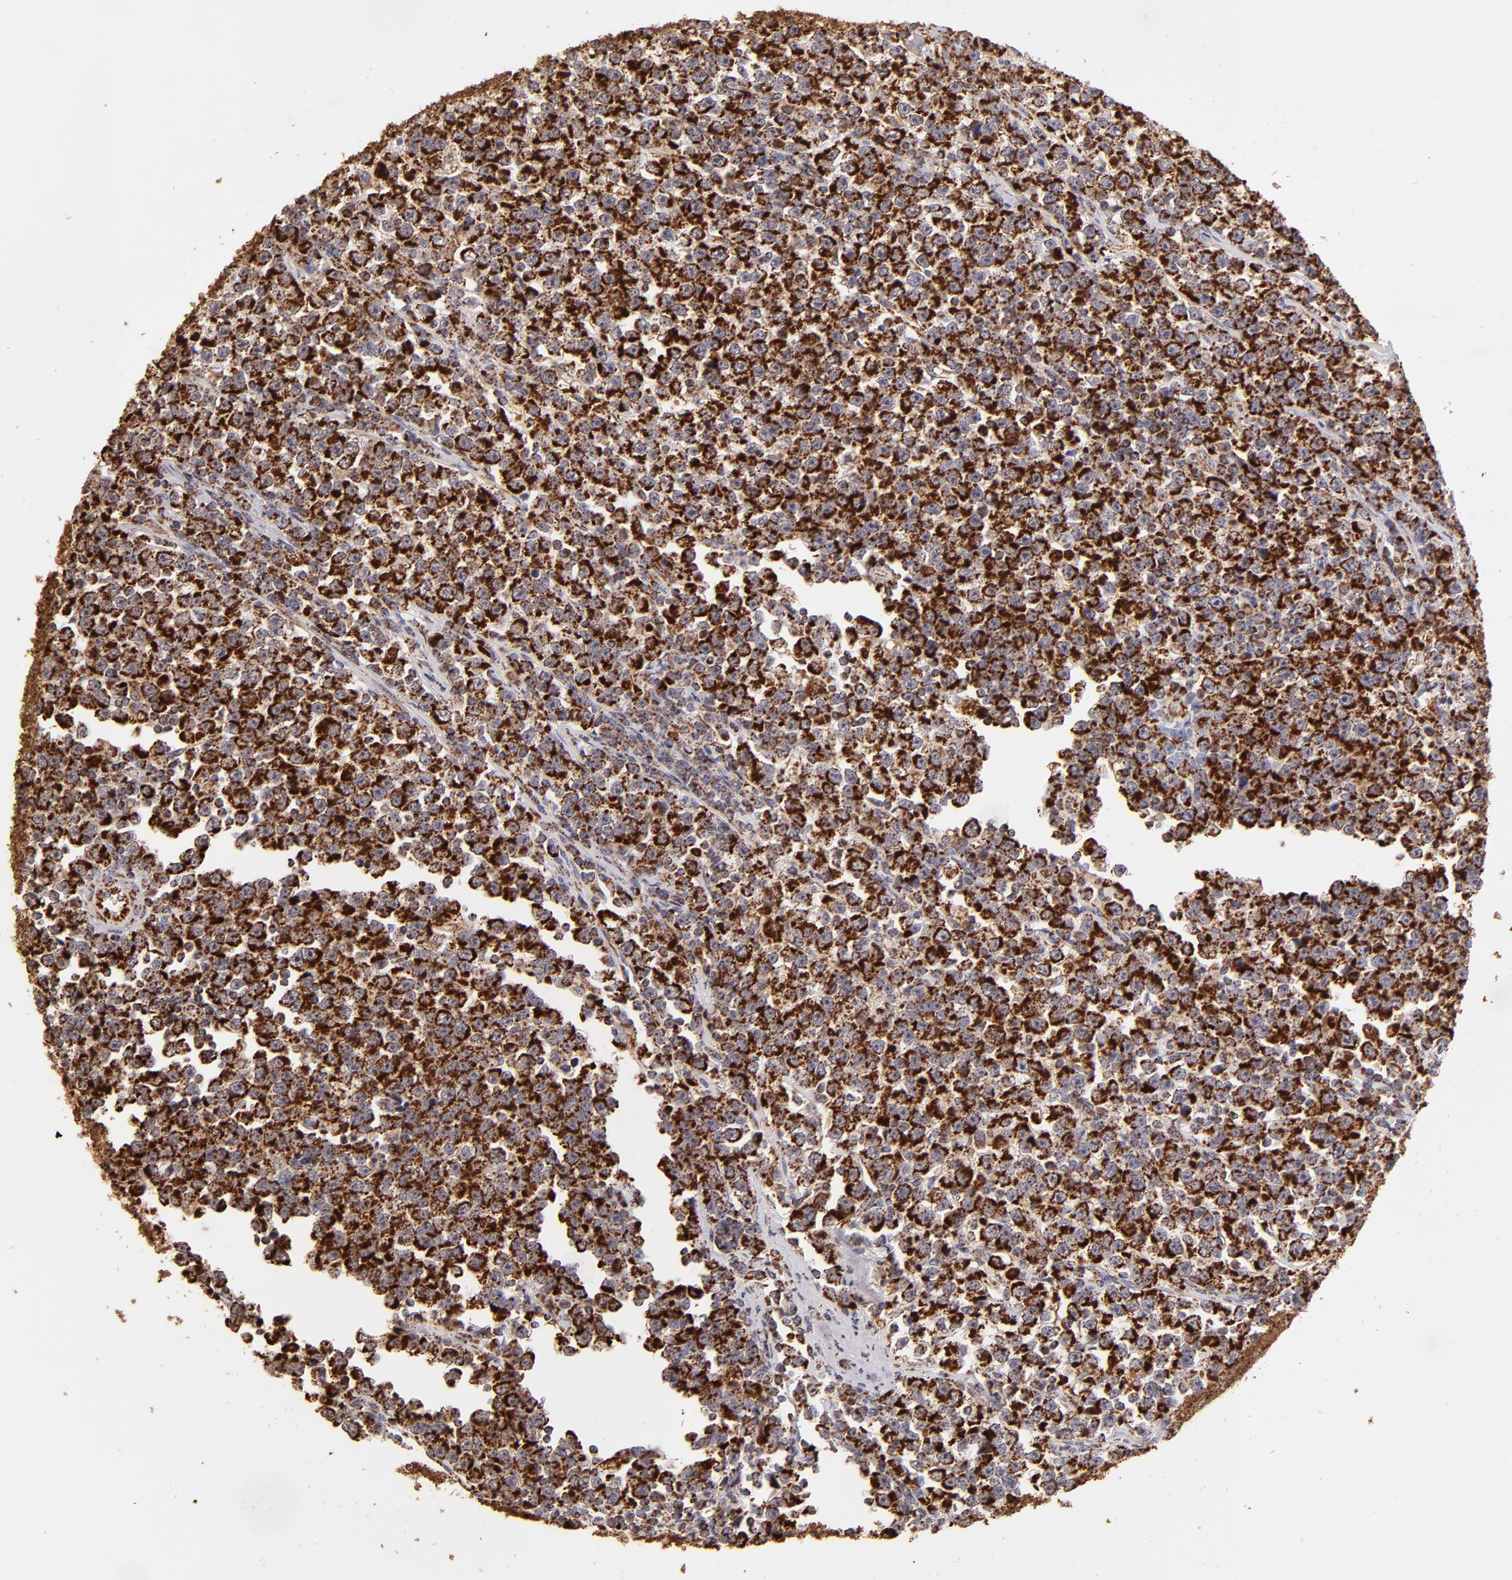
{"staining": {"intensity": "strong", "quantity": ">75%", "location": "cytoplasmic/membranous"}, "tissue": "testis cancer", "cell_type": "Tumor cells", "image_type": "cancer", "snomed": [{"axis": "morphology", "description": "Seminoma, NOS"}, {"axis": "topography", "description": "Testis"}], "caption": "This is a histology image of IHC staining of testis cancer, which shows strong expression in the cytoplasmic/membranous of tumor cells.", "gene": "DLST", "patient": {"sex": "male", "age": 43}}